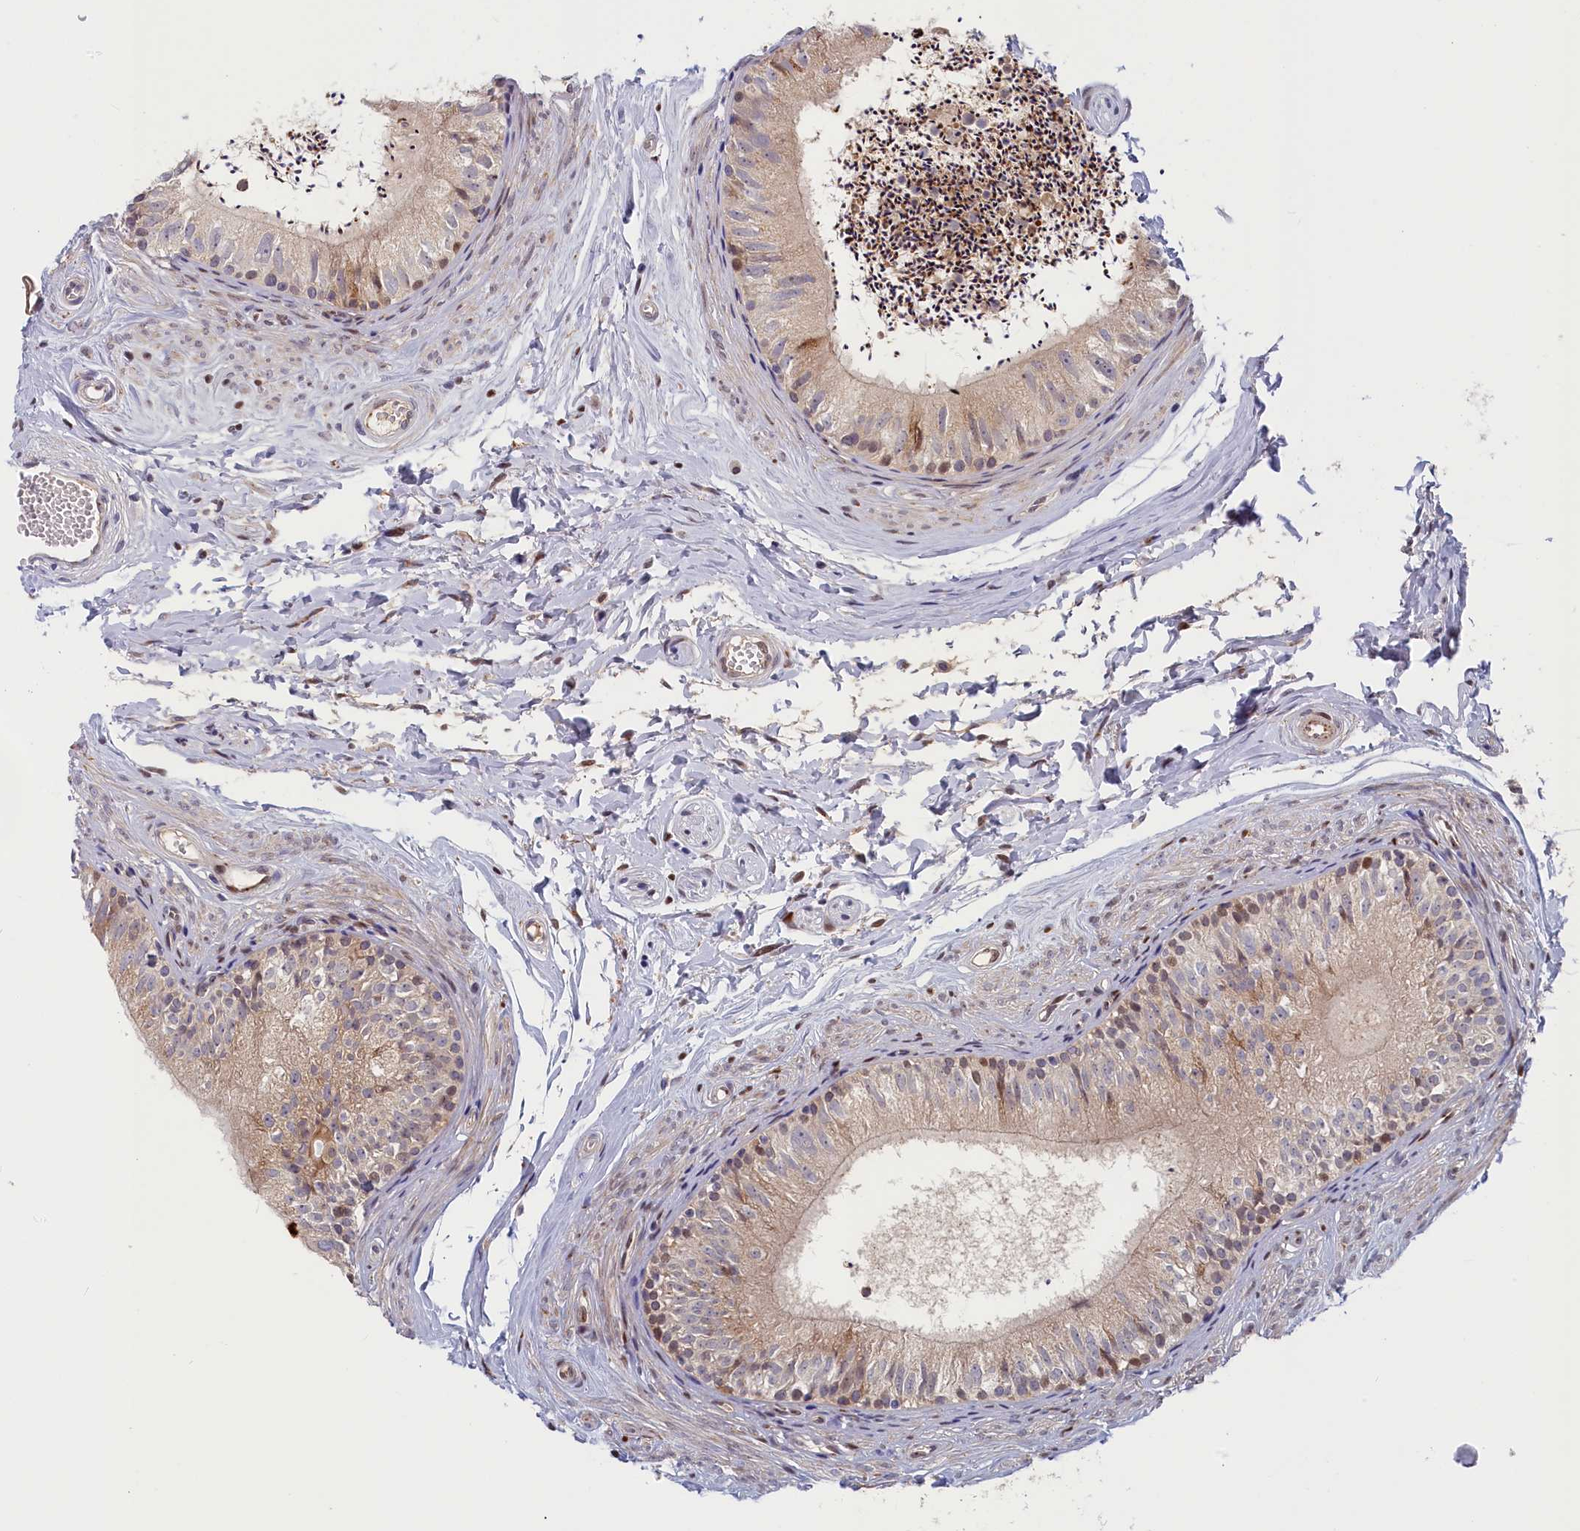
{"staining": {"intensity": "weak", "quantity": "25%-75%", "location": "cytoplasmic/membranous,nuclear"}, "tissue": "epididymis", "cell_type": "Glandular cells", "image_type": "normal", "snomed": [{"axis": "morphology", "description": "Normal tissue, NOS"}, {"axis": "topography", "description": "Epididymis"}], "caption": "Immunohistochemical staining of unremarkable human epididymis demonstrates low levels of weak cytoplasmic/membranous,nuclear staining in approximately 25%-75% of glandular cells. (DAB (3,3'-diaminobenzidine) IHC with brightfield microscopy, high magnification).", "gene": "CHST12", "patient": {"sex": "male", "age": 56}}